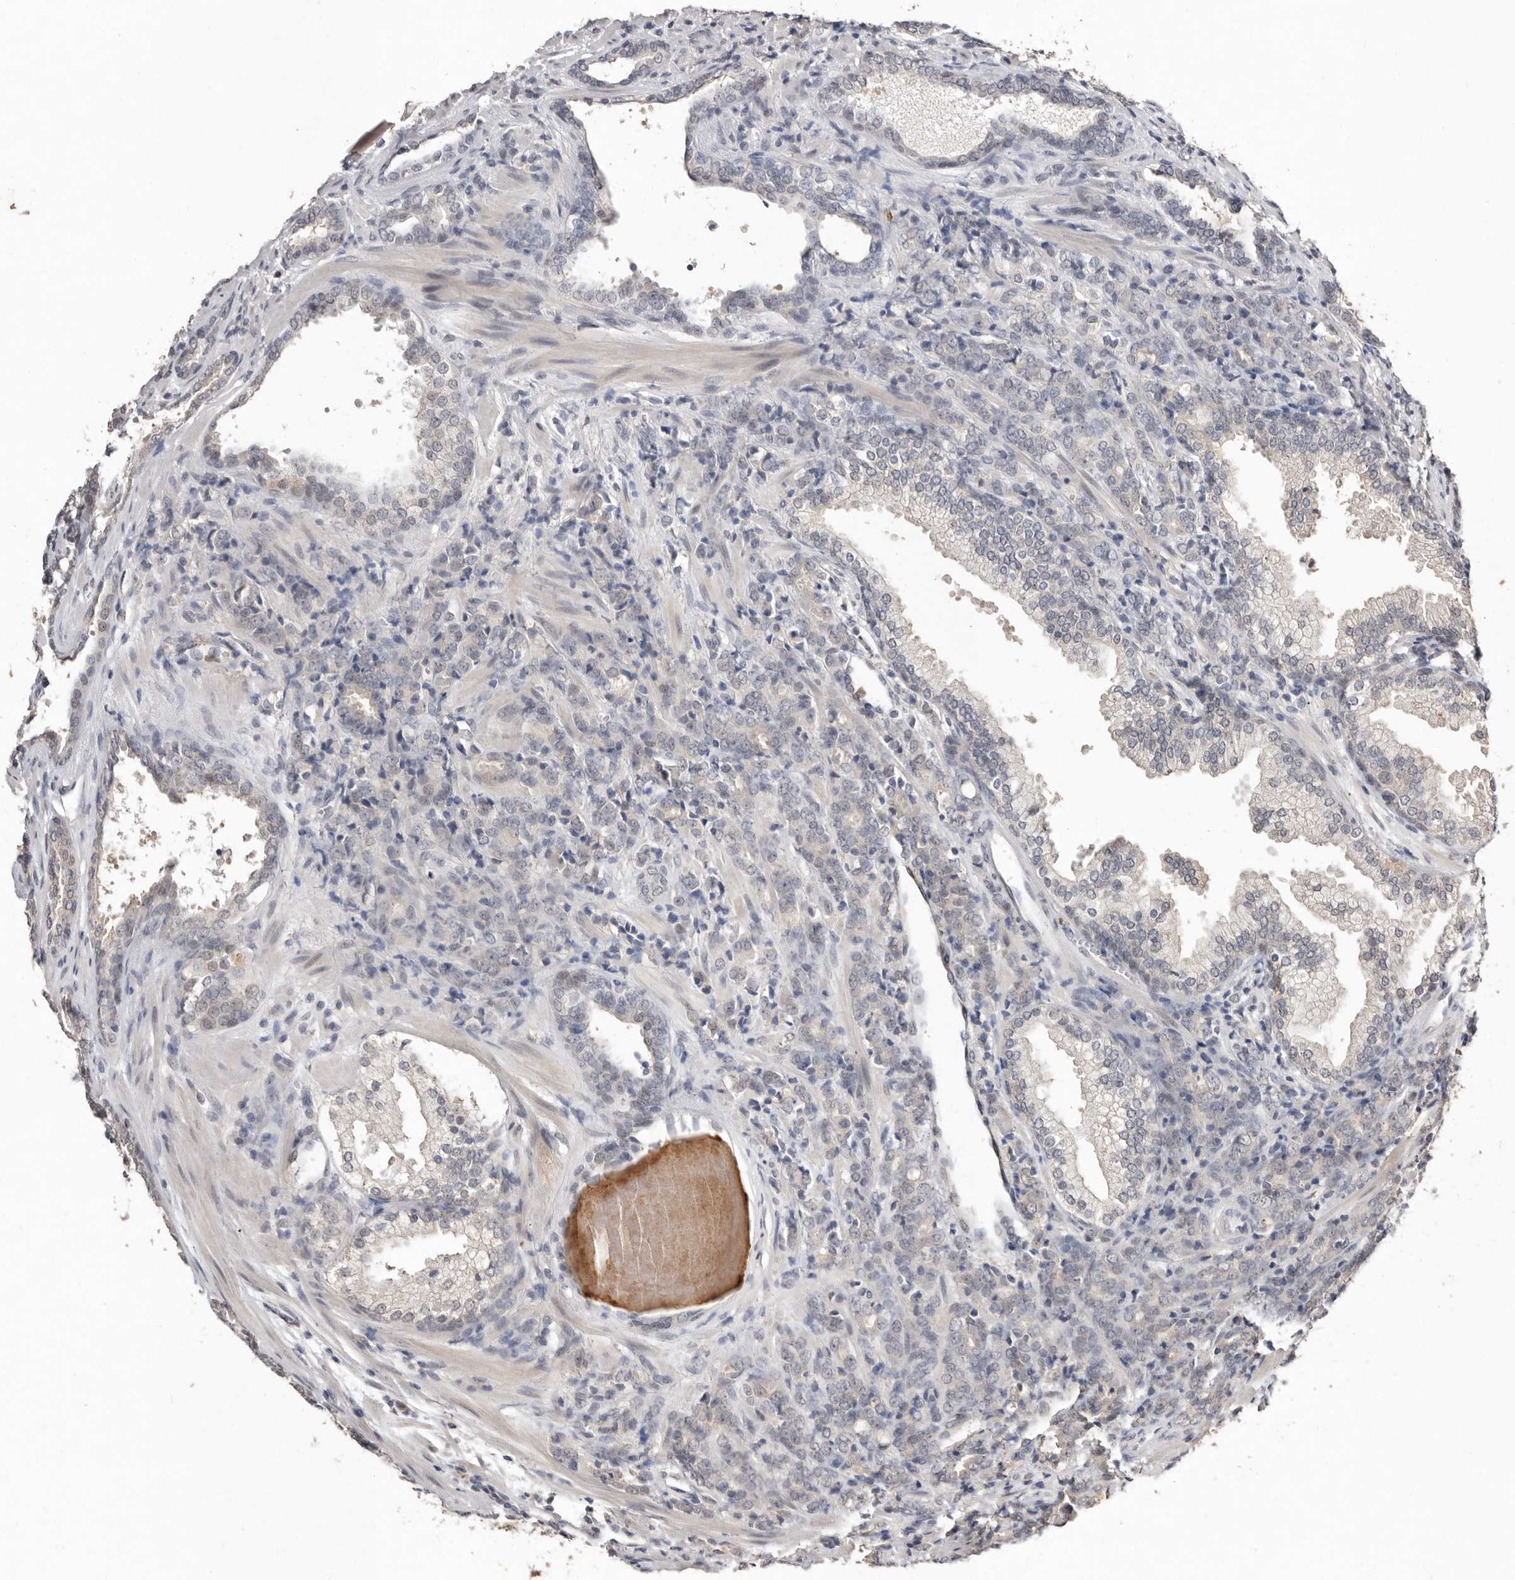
{"staining": {"intensity": "negative", "quantity": "none", "location": "none"}, "tissue": "prostate cancer", "cell_type": "Tumor cells", "image_type": "cancer", "snomed": [{"axis": "morphology", "description": "Adenocarcinoma, High grade"}, {"axis": "topography", "description": "Prostate"}], "caption": "An immunohistochemistry photomicrograph of high-grade adenocarcinoma (prostate) is shown. There is no staining in tumor cells of high-grade adenocarcinoma (prostate).", "gene": "SULT1E1", "patient": {"sex": "male", "age": 62}}